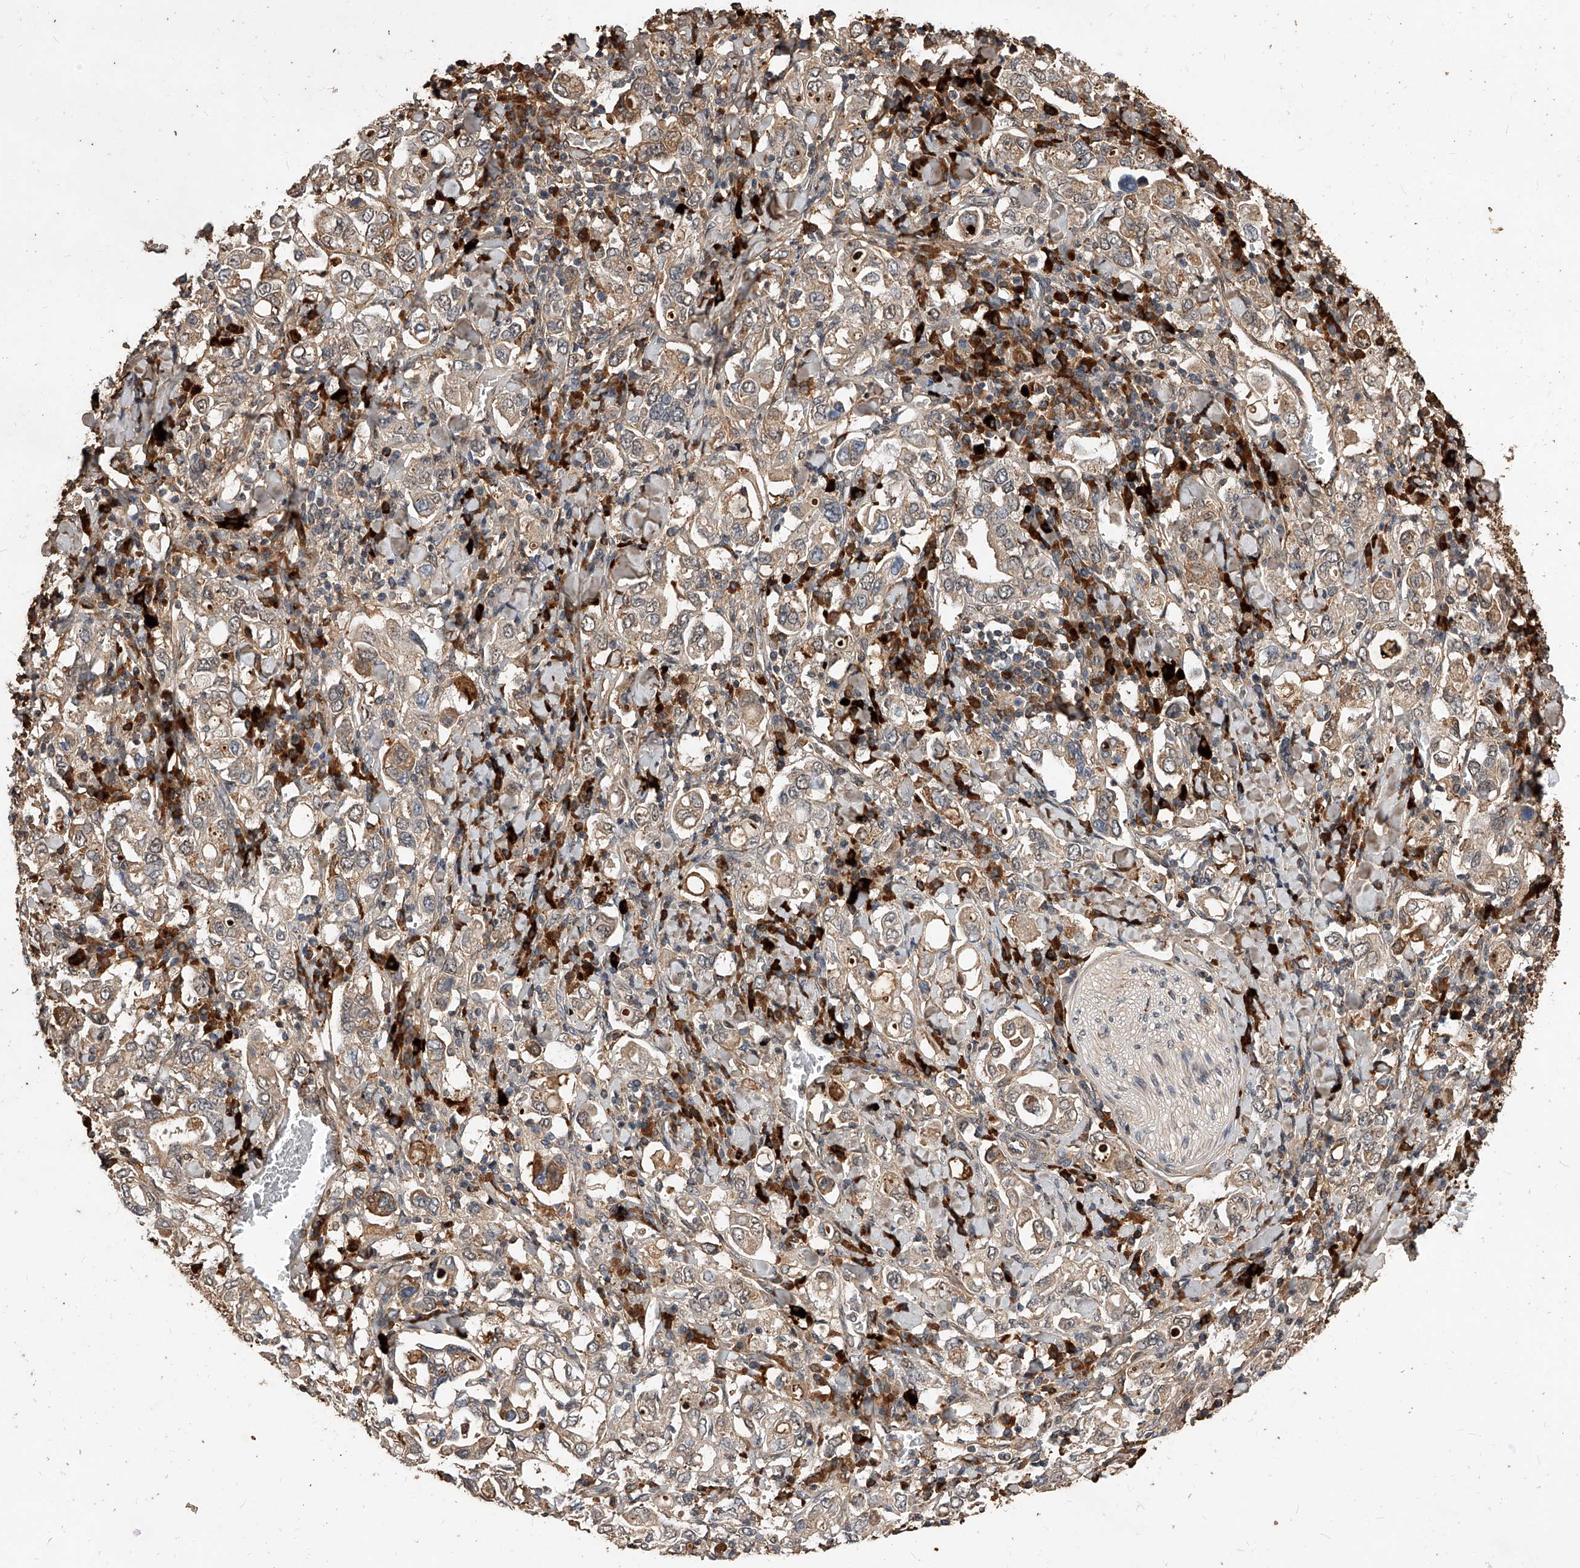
{"staining": {"intensity": "moderate", "quantity": "<25%", "location": "cytoplasmic/membranous"}, "tissue": "stomach cancer", "cell_type": "Tumor cells", "image_type": "cancer", "snomed": [{"axis": "morphology", "description": "Adenocarcinoma, NOS"}, {"axis": "topography", "description": "Stomach, upper"}], "caption": "Protein expression analysis of stomach adenocarcinoma shows moderate cytoplasmic/membranous staining in about <25% of tumor cells.", "gene": "CFAP410", "patient": {"sex": "male", "age": 62}}